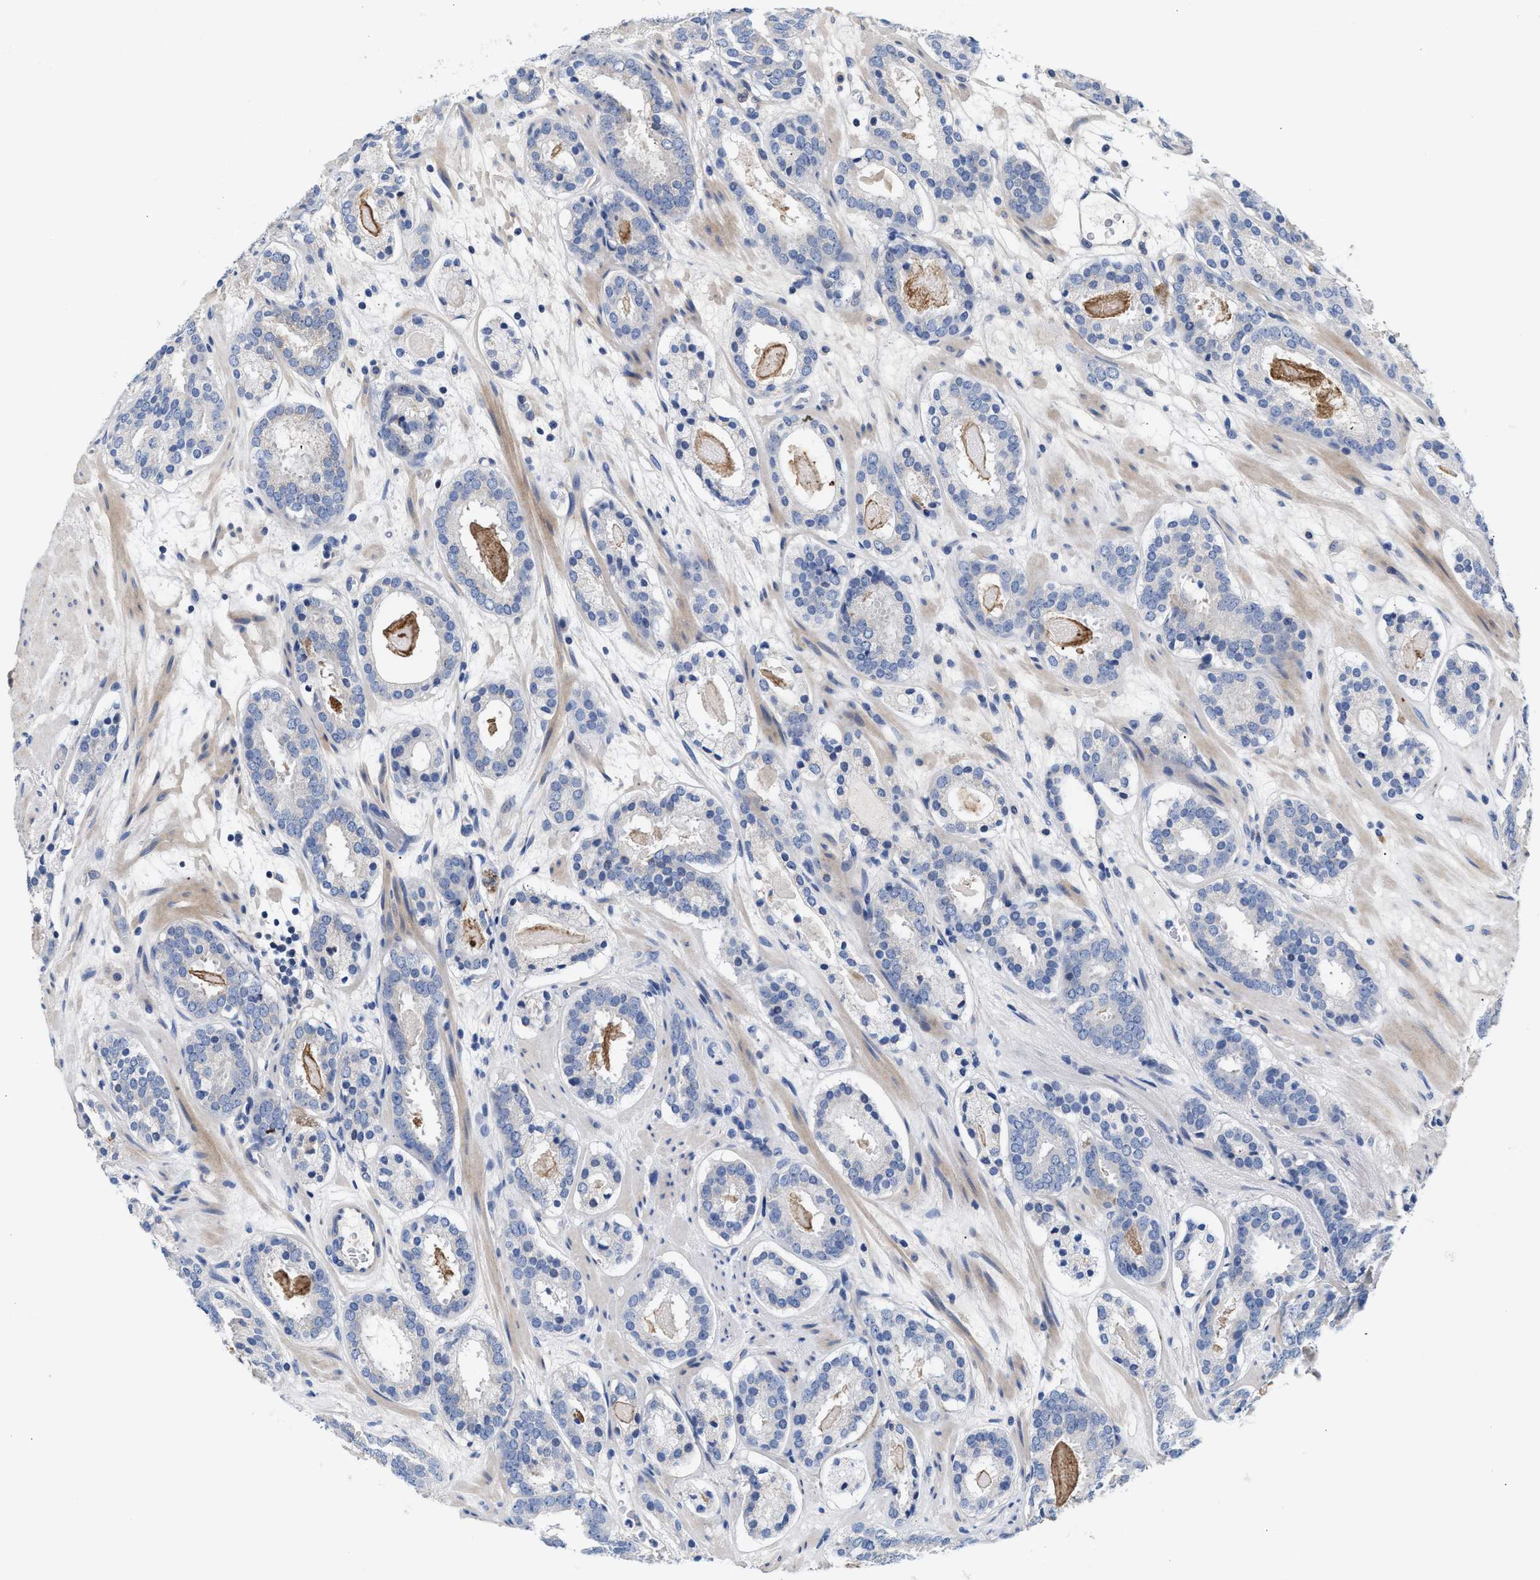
{"staining": {"intensity": "negative", "quantity": "none", "location": "none"}, "tissue": "prostate cancer", "cell_type": "Tumor cells", "image_type": "cancer", "snomed": [{"axis": "morphology", "description": "Adenocarcinoma, Low grade"}, {"axis": "topography", "description": "Prostate"}], "caption": "IHC photomicrograph of neoplastic tissue: adenocarcinoma (low-grade) (prostate) stained with DAB (3,3'-diaminobenzidine) displays no significant protein staining in tumor cells.", "gene": "ACTL7B", "patient": {"sex": "male", "age": 69}}